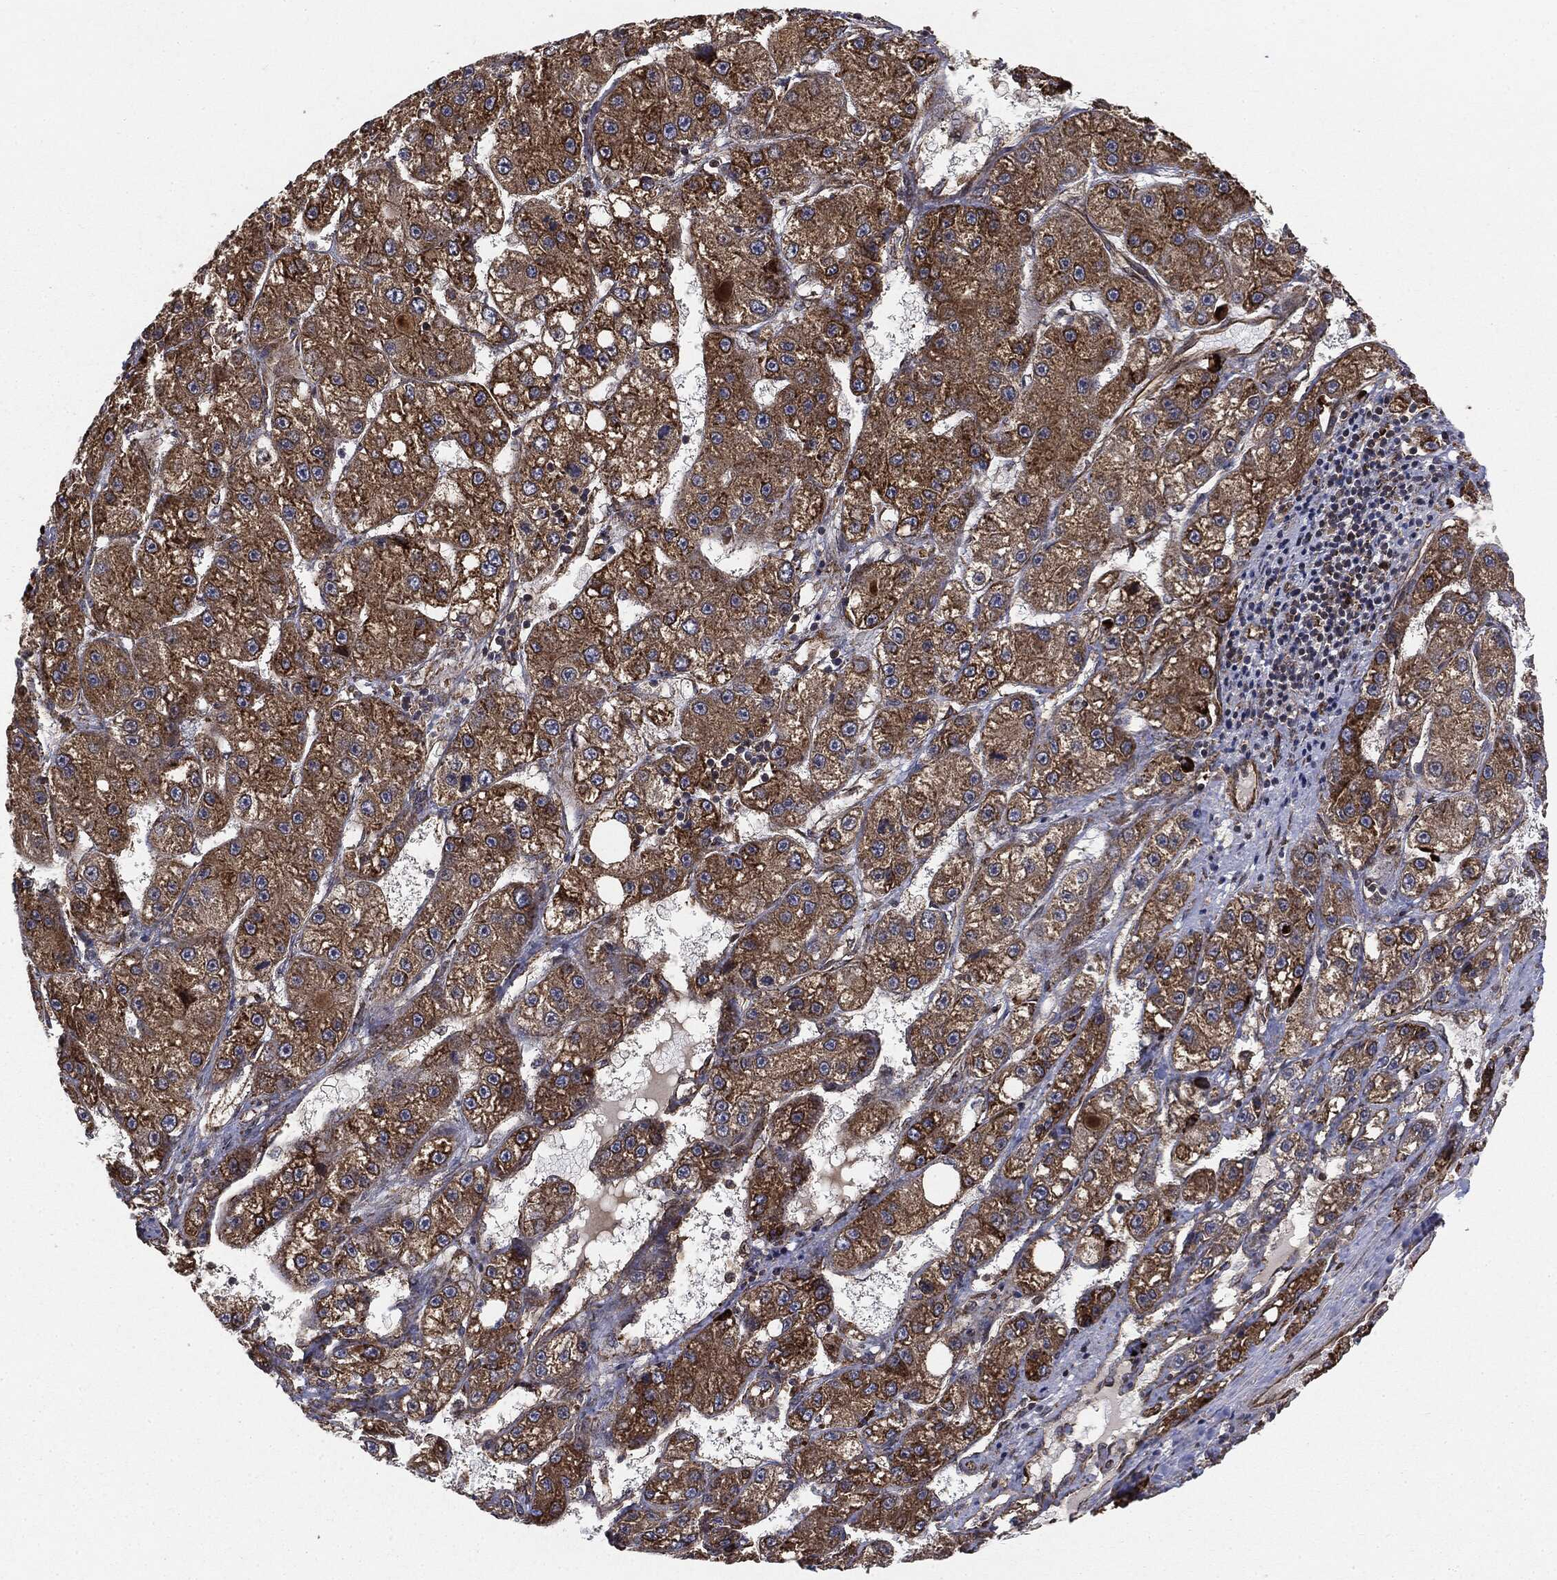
{"staining": {"intensity": "moderate", "quantity": ">75%", "location": "cytoplasmic/membranous"}, "tissue": "liver cancer", "cell_type": "Tumor cells", "image_type": "cancer", "snomed": [{"axis": "morphology", "description": "Carcinoma, Hepatocellular, NOS"}, {"axis": "topography", "description": "Liver"}], "caption": "Liver cancer (hepatocellular carcinoma) stained with a brown dye reveals moderate cytoplasmic/membranous positive staining in about >75% of tumor cells.", "gene": "CYLD", "patient": {"sex": "female", "age": 65}}